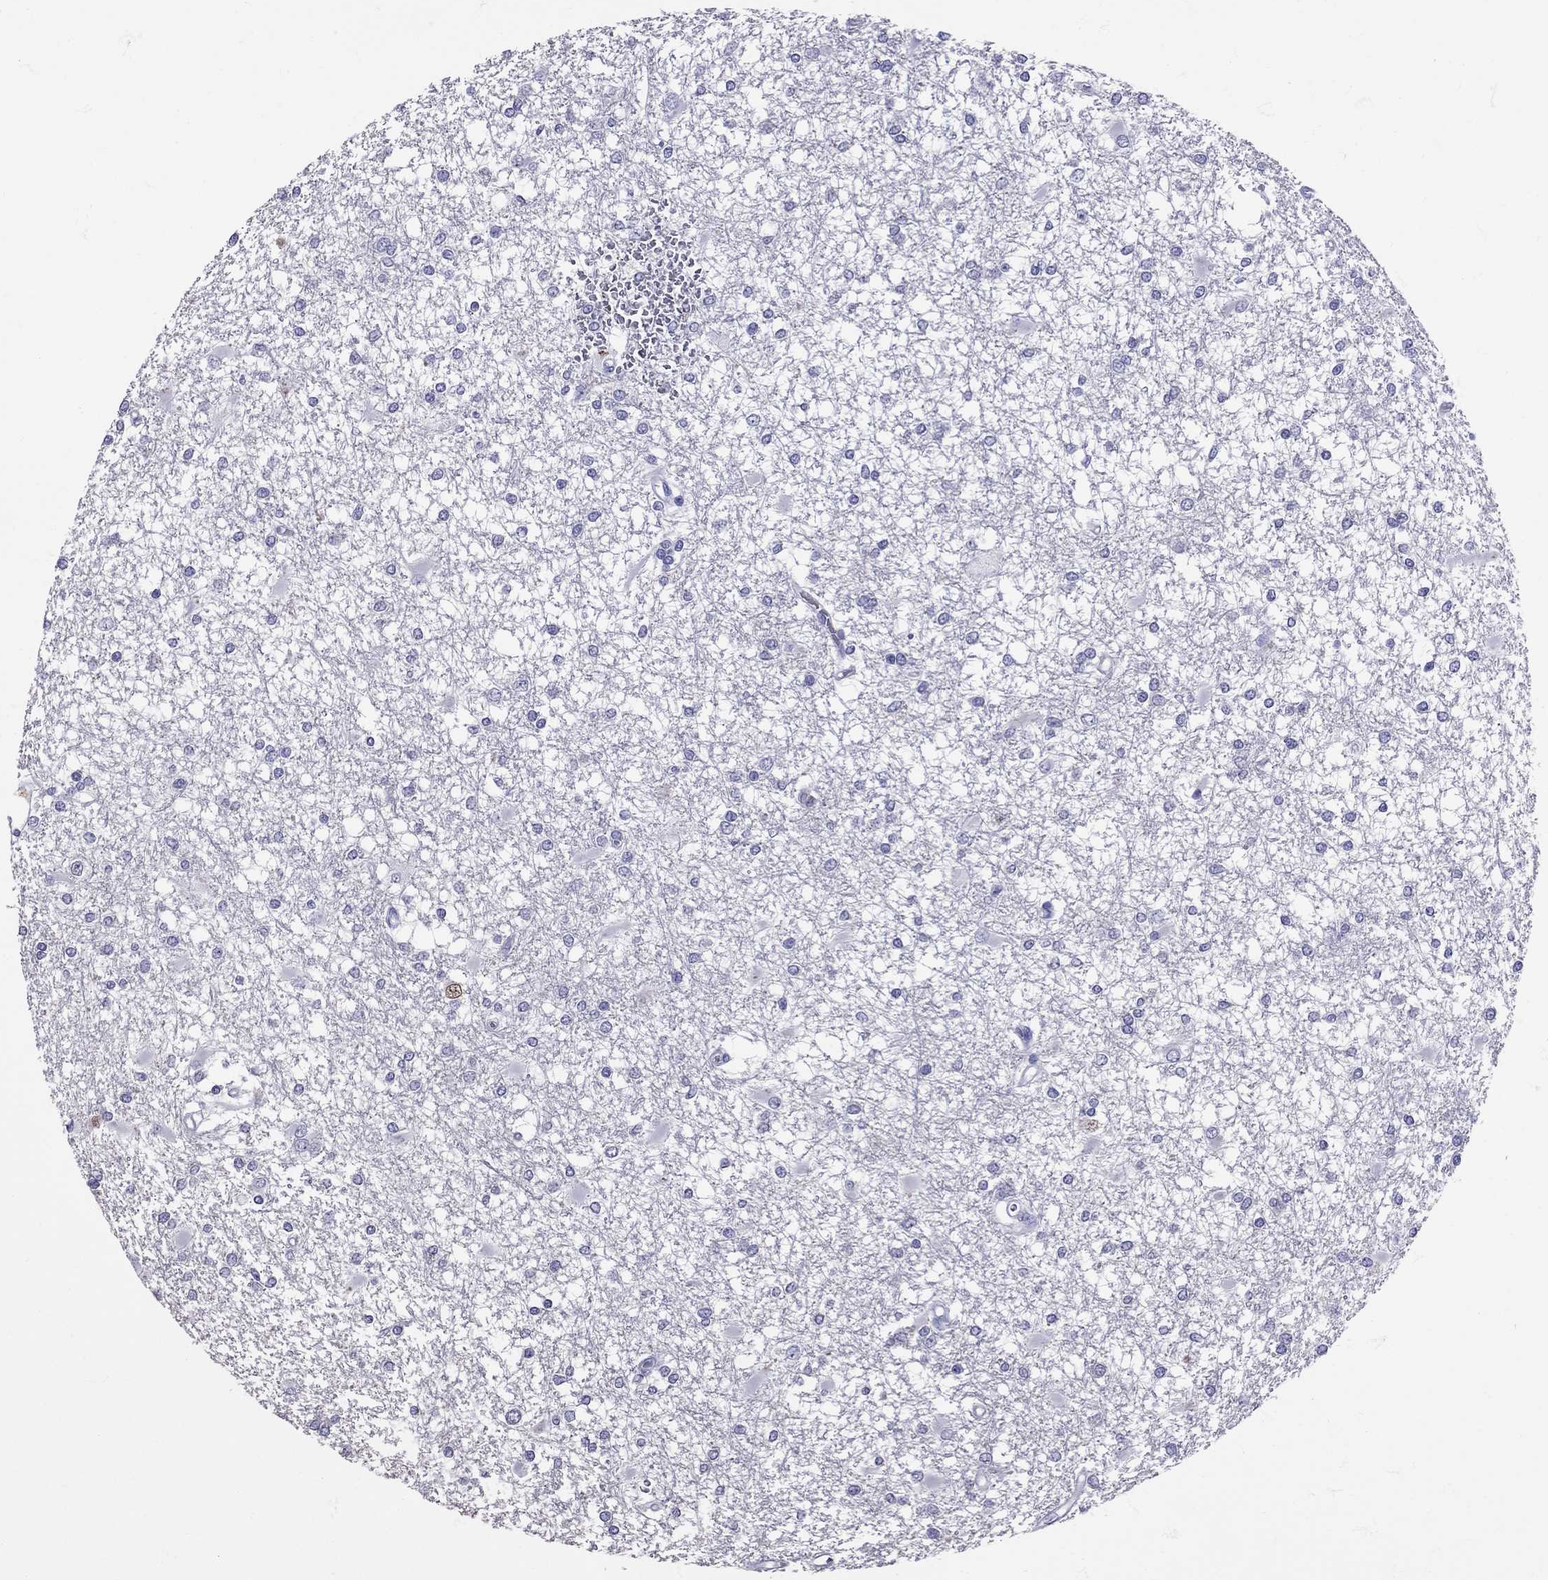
{"staining": {"intensity": "negative", "quantity": "none", "location": "none"}, "tissue": "glioma", "cell_type": "Tumor cells", "image_type": "cancer", "snomed": [{"axis": "morphology", "description": "Glioma, malignant, High grade"}, {"axis": "topography", "description": "Cerebral cortex"}], "caption": "An immunohistochemistry (IHC) image of malignant glioma (high-grade) is shown. There is no staining in tumor cells of malignant glioma (high-grade).", "gene": "TBR1", "patient": {"sex": "male", "age": 79}}